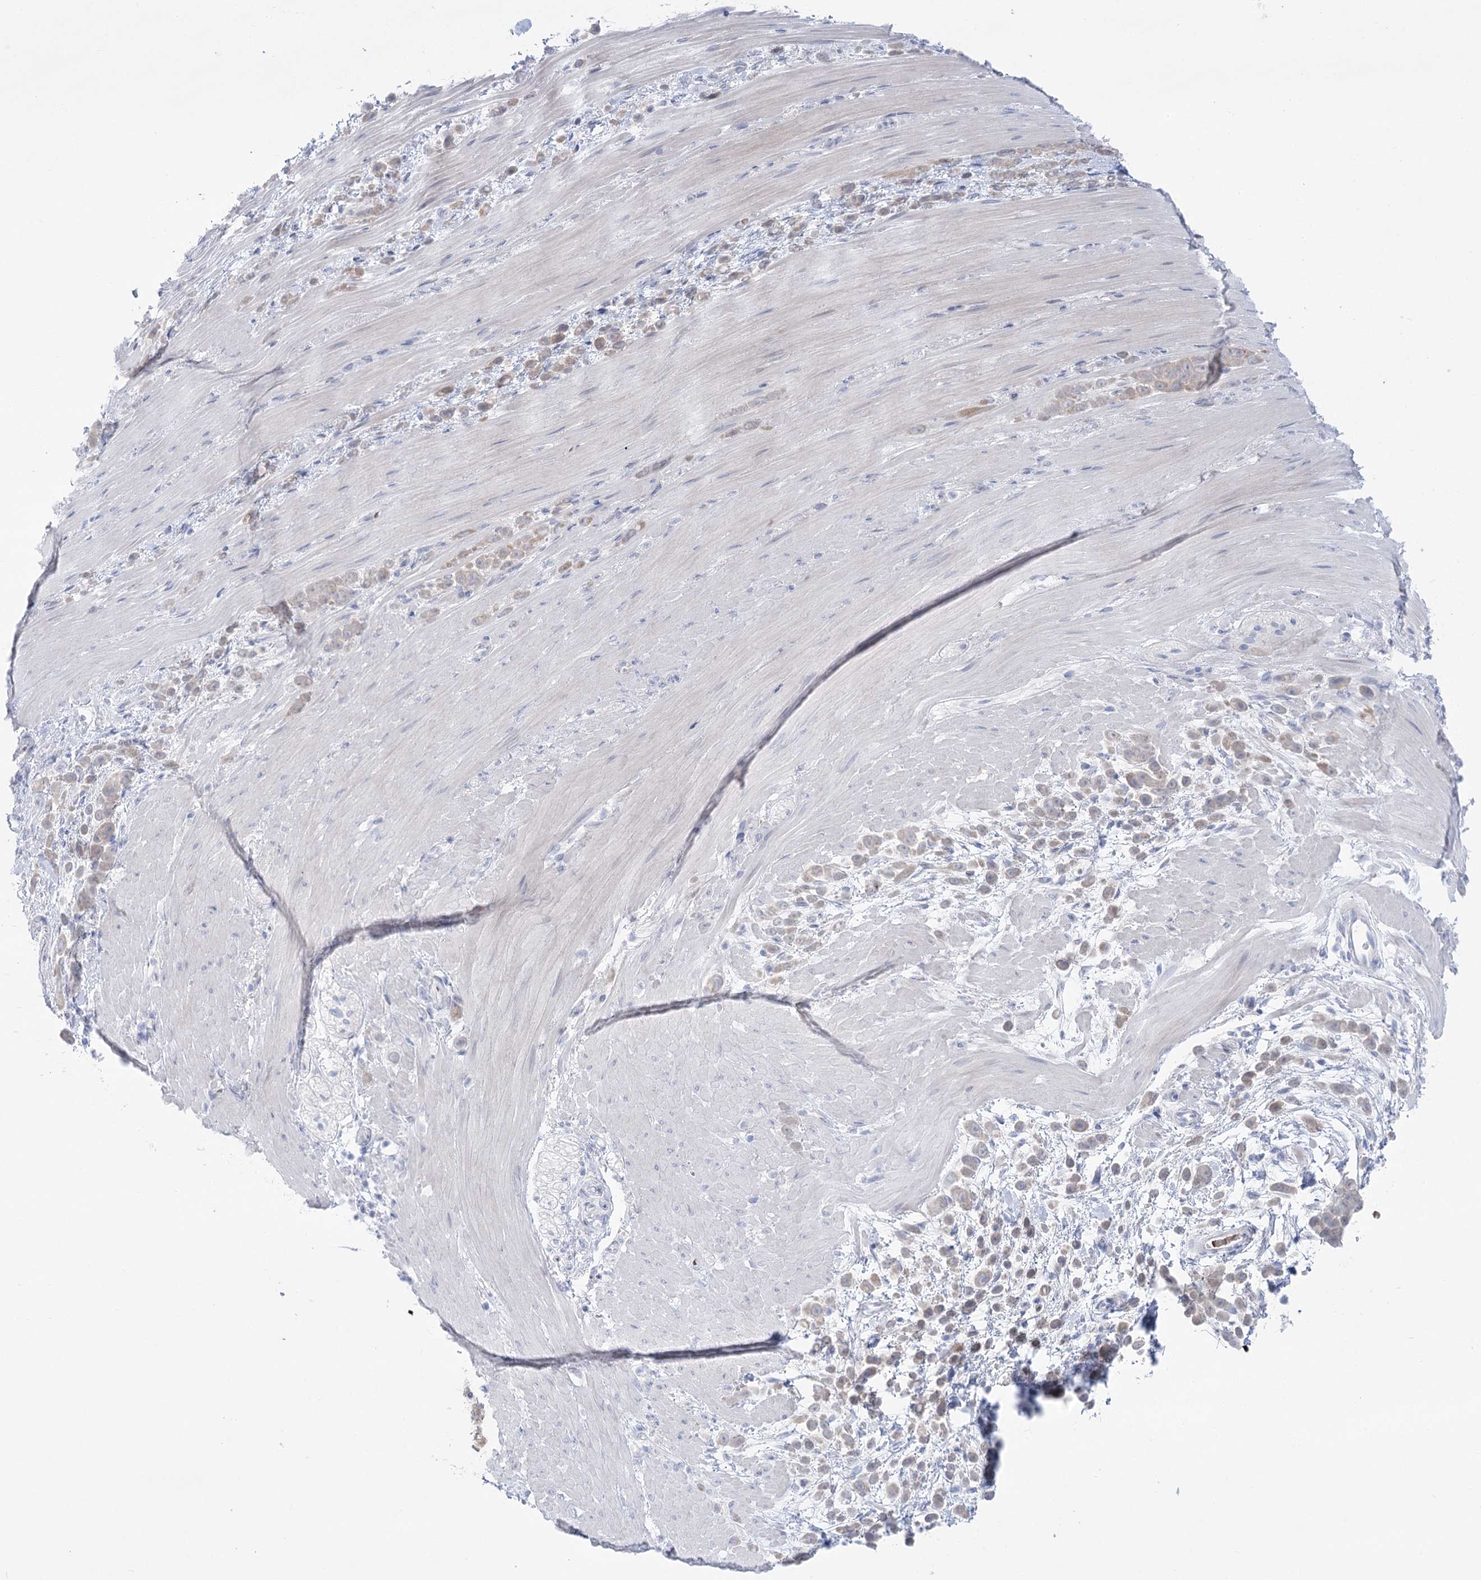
{"staining": {"intensity": "weak", "quantity": "25%-75%", "location": "cytoplasmic/membranous"}, "tissue": "pancreatic cancer", "cell_type": "Tumor cells", "image_type": "cancer", "snomed": [{"axis": "morphology", "description": "Normal tissue, NOS"}, {"axis": "morphology", "description": "Adenocarcinoma, NOS"}, {"axis": "topography", "description": "Pancreas"}], "caption": "The immunohistochemical stain shows weak cytoplasmic/membranous positivity in tumor cells of adenocarcinoma (pancreatic) tissue. (DAB = brown stain, brightfield microscopy at high magnification).", "gene": "SIAE", "patient": {"sex": "female", "age": 64}}